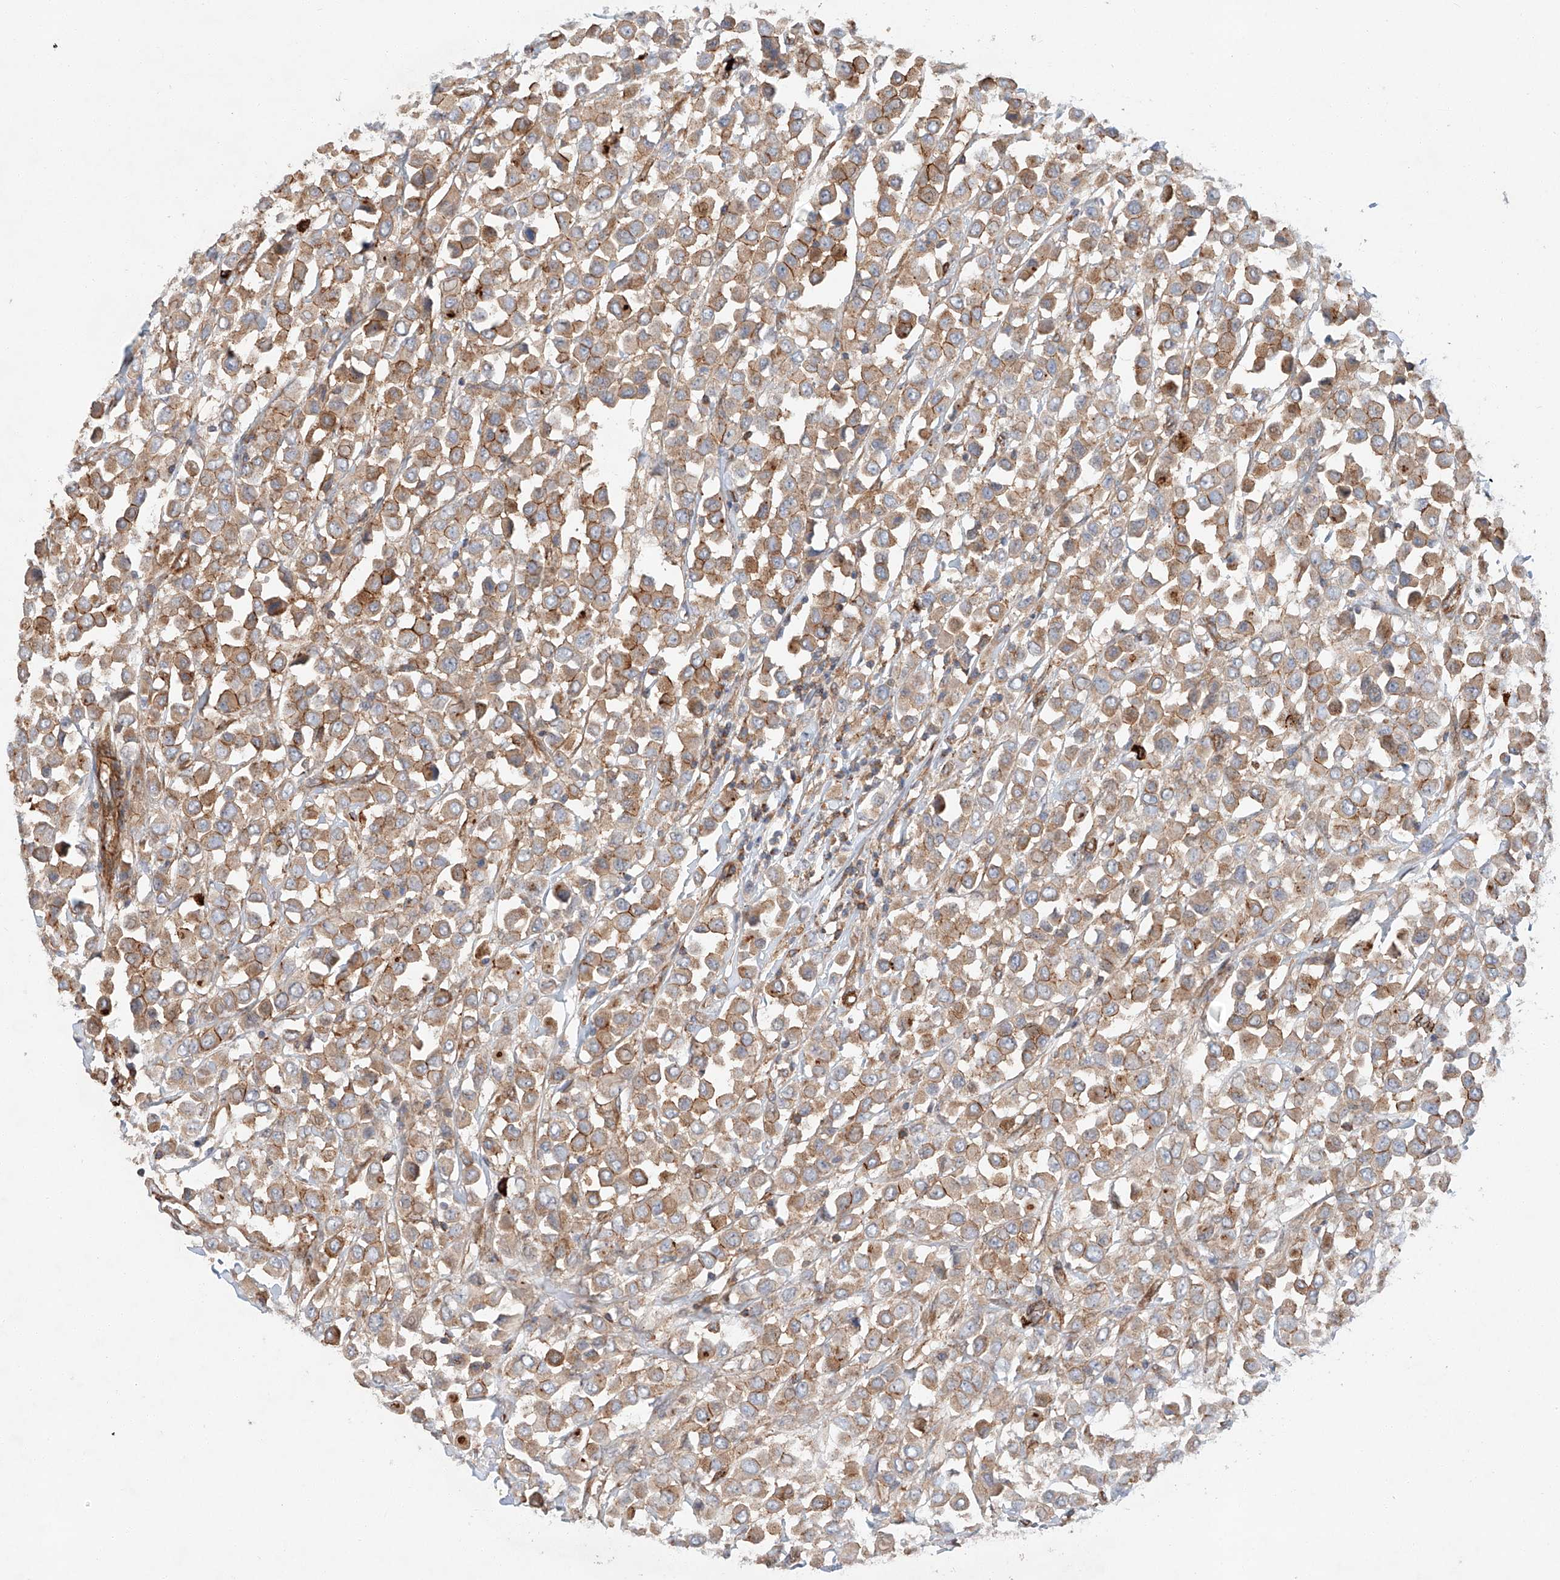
{"staining": {"intensity": "moderate", "quantity": ">75%", "location": "cytoplasmic/membranous"}, "tissue": "breast cancer", "cell_type": "Tumor cells", "image_type": "cancer", "snomed": [{"axis": "morphology", "description": "Duct carcinoma"}, {"axis": "topography", "description": "Breast"}], "caption": "Protein staining by IHC demonstrates moderate cytoplasmic/membranous expression in about >75% of tumor cells in intraductal carcinoma (breast).", "gene": "MINDY4", "patient": {"sex": "female", "age": 61}}